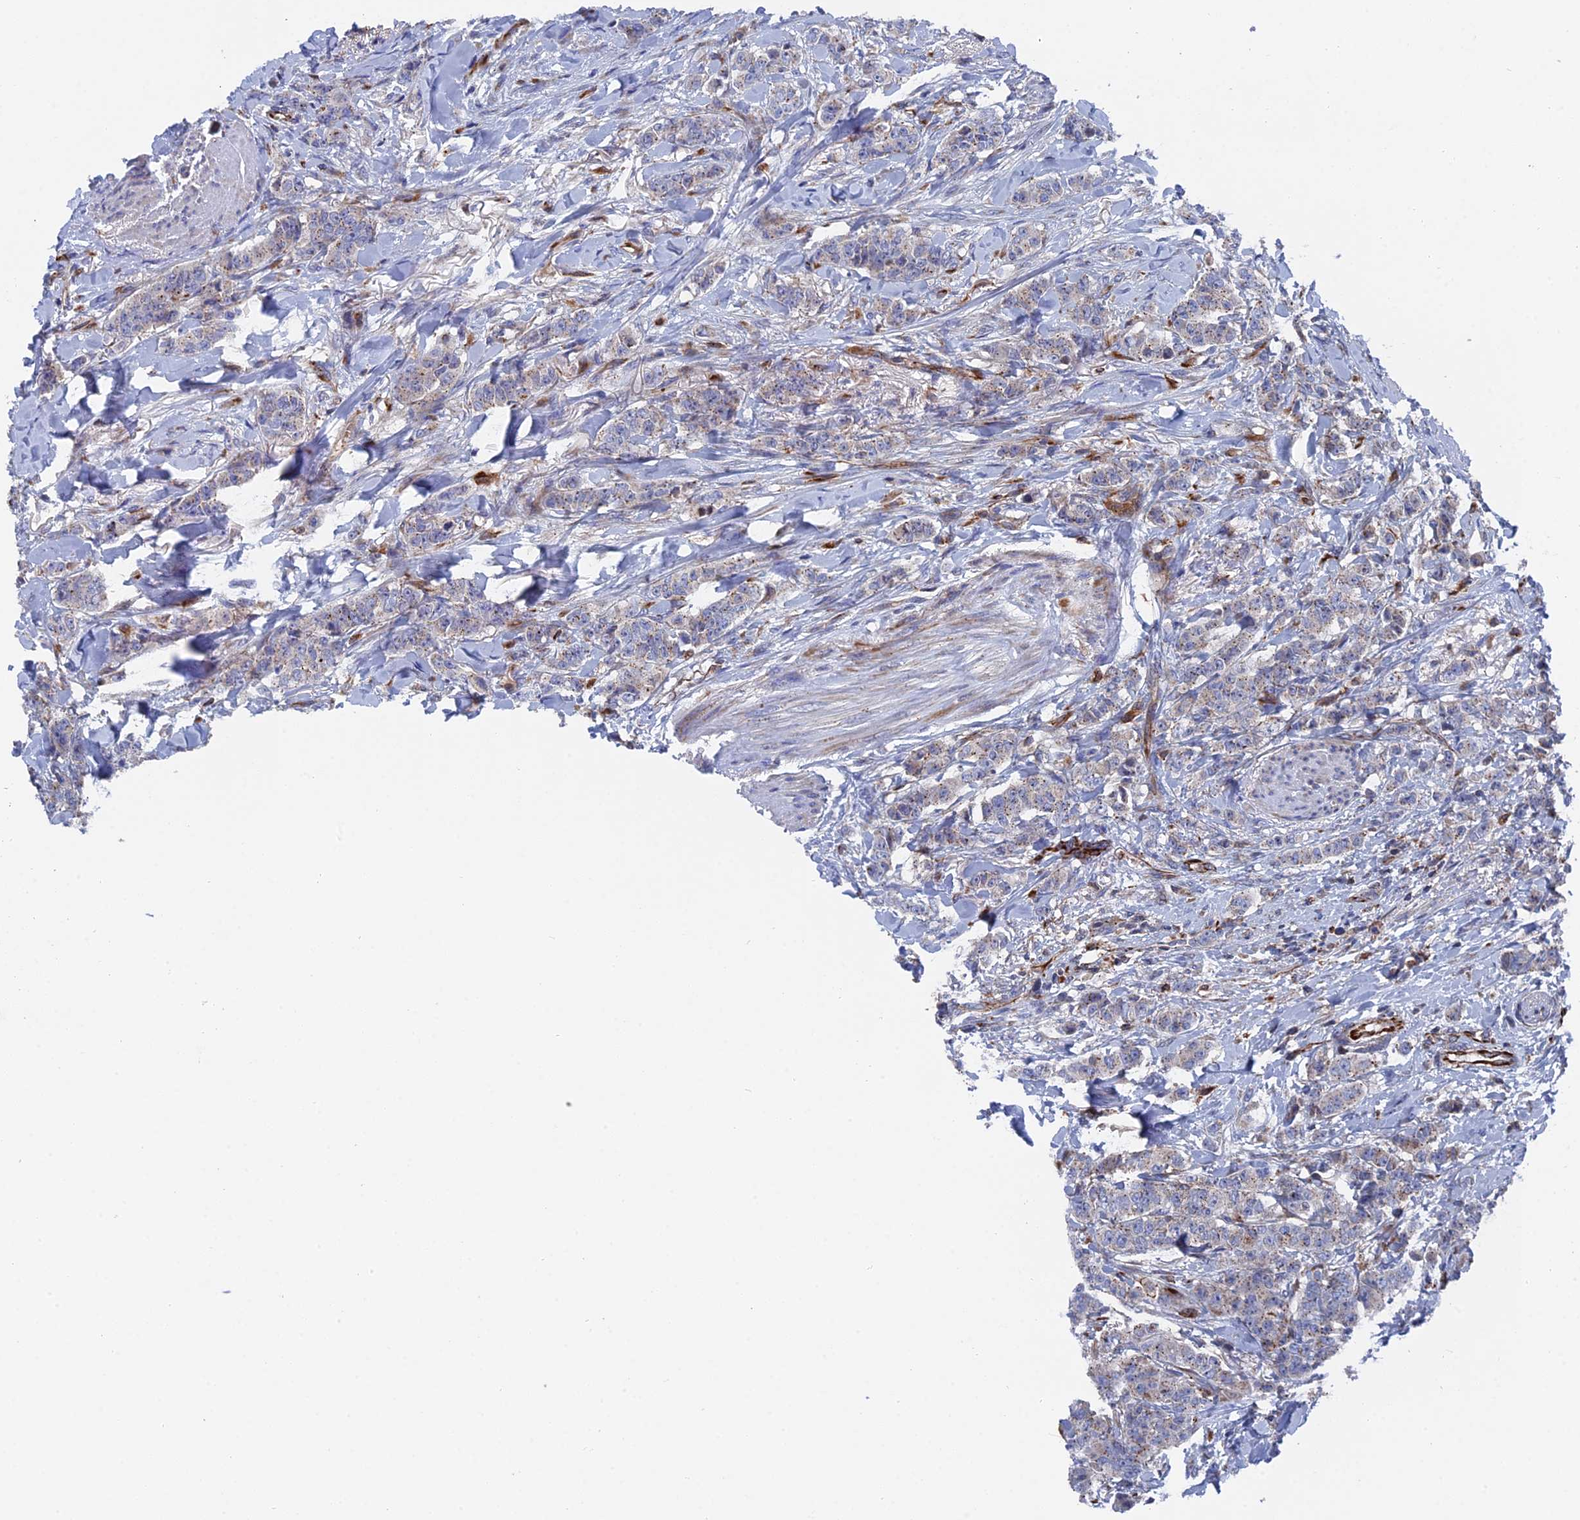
{"staining": {"intensity": "weak", "quantity": "<25%", "location": "cytoplasmic/membranous"}, "tissue": "breast cancer", "cell_type": "Tumor cells", "image_type": "cancer", "snomed": [{"axis": "morphology", "description": "Duct carcinoma"}, {"axis": "topography", "description": "Breast"}], "caption": "Immunohistochemical staining of human infiltrating ductal carcinoma (breast) demonstrates no significant staining in tumor cells.", "gene": "SMG9", "patient": {"sex": "female", "age": 40}}